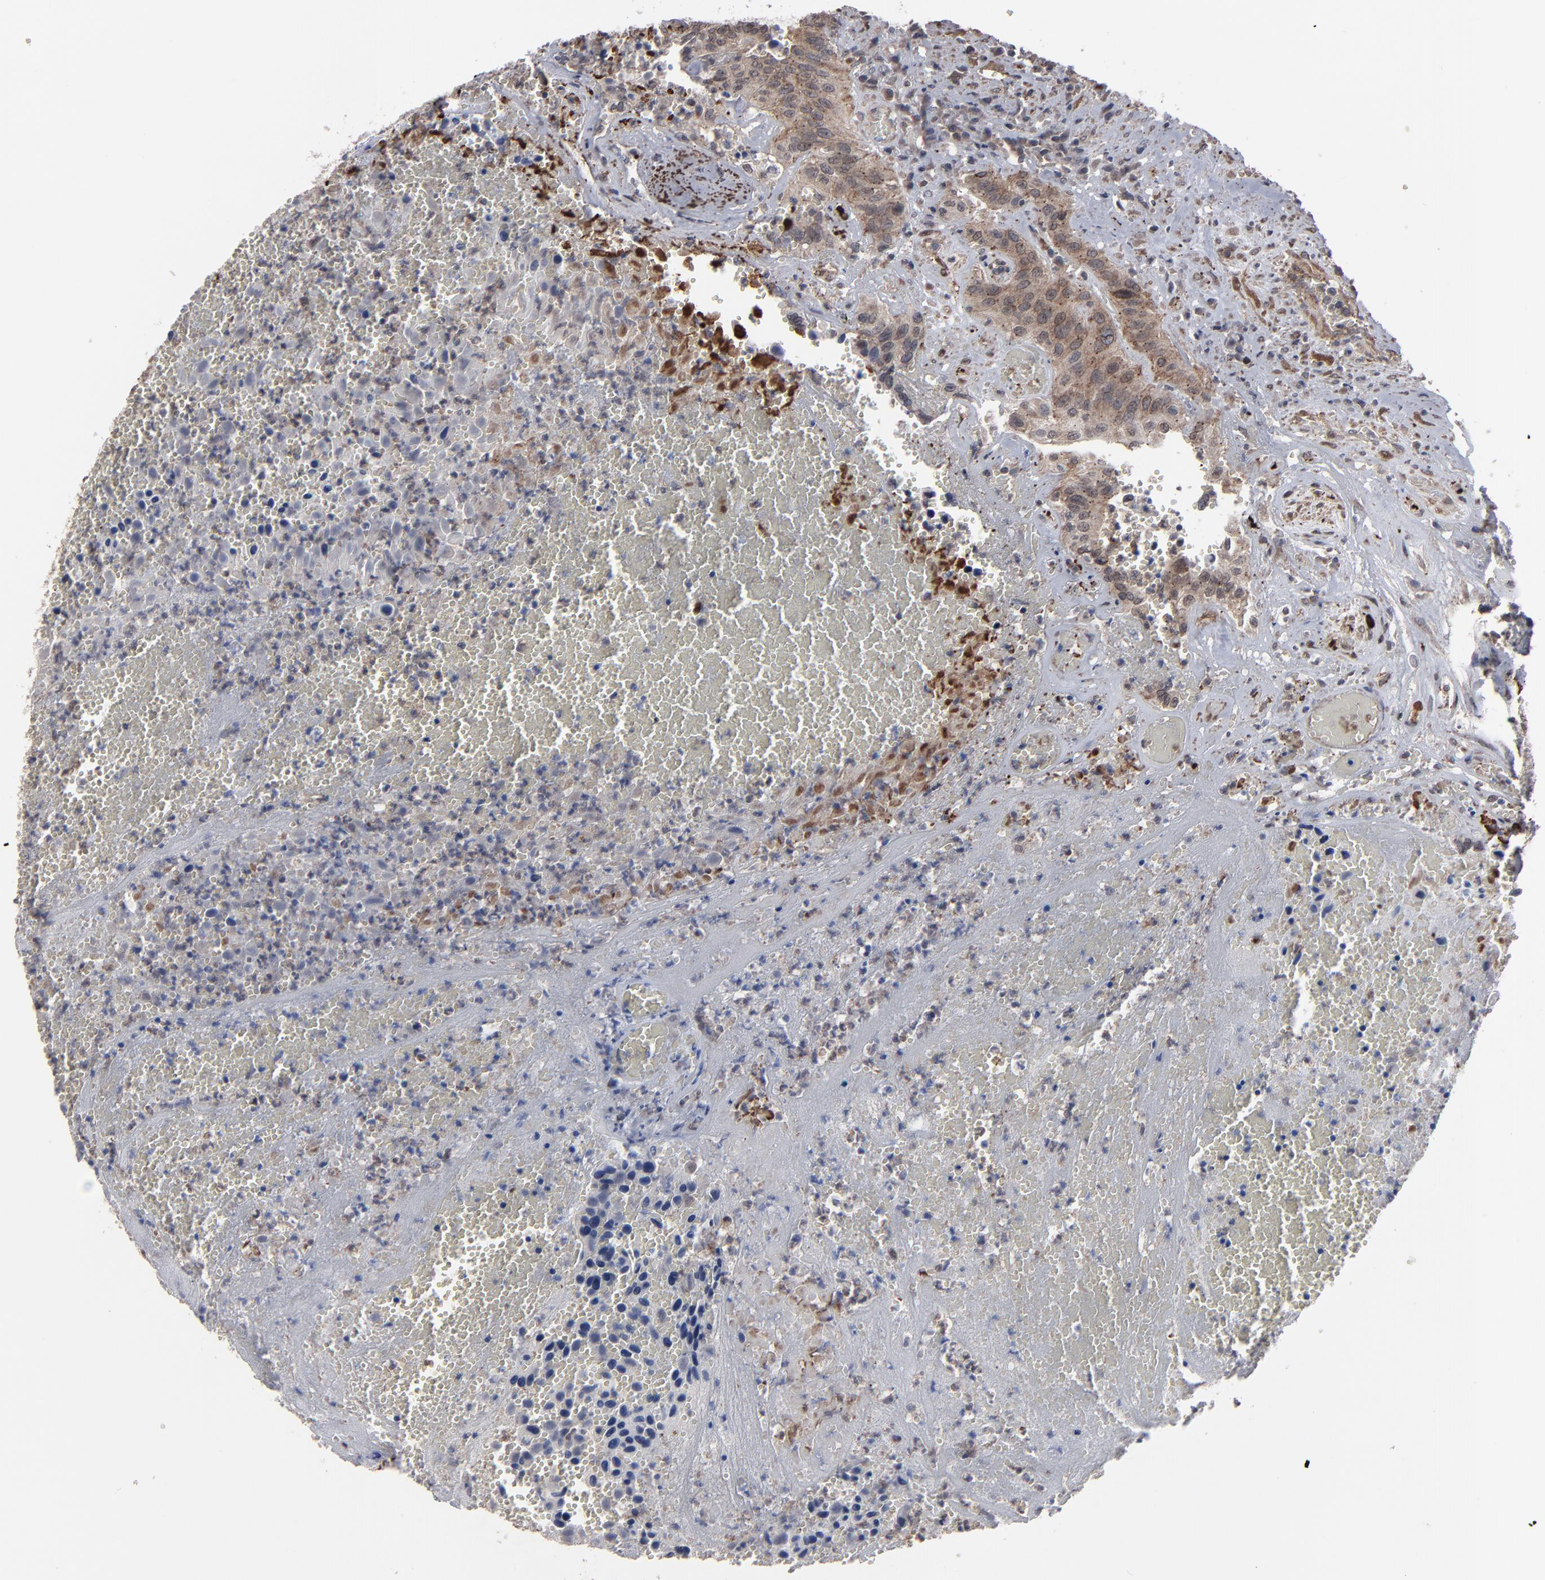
{"staining": {"intensity": "moderate", "quantity": ">75%", "location": "cytoplasmic/membranous,nuclear"}, "tissue": "urothelial cancer", "cell_type": "Tumor cells", "image_type": "cancer", "snomed": [{"axis": "morphology", "description": "Urothelial carcinoma, High grade"}, {"axis": "topography", "description": "Urinary bladder"}], "caption": "An immunohistochemistry image of tumor tissue is shown. Protein staining in brown highlights moderate cytoplasmic/membranous and nuclear positivity in high-grade urothelial carcinoma within tumor cells.", "gene": "KIAA2026", "patient": {"sex": "male", "age": 66}}